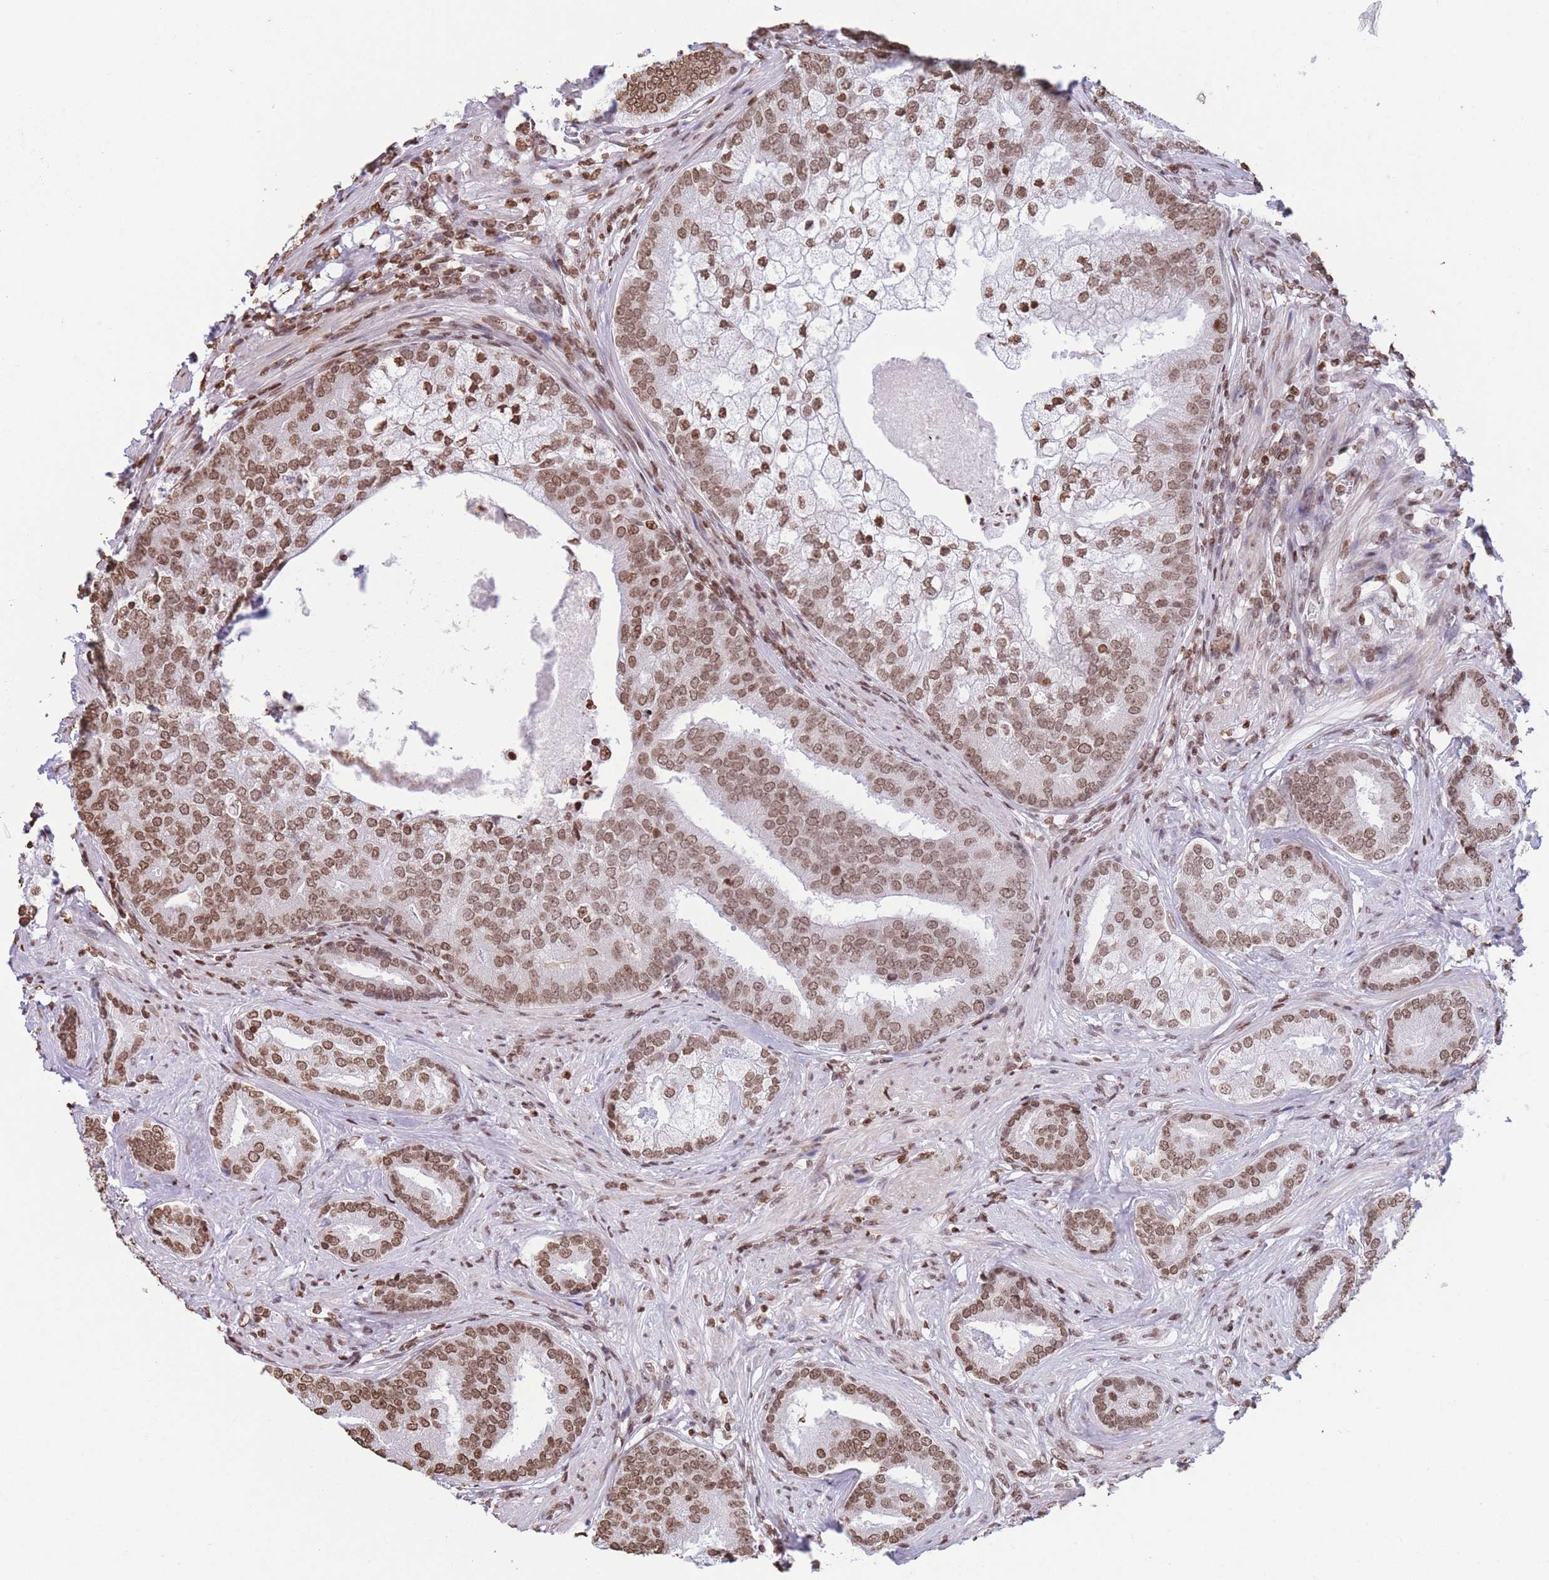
{"staining": {"intensity": "moderate", "quantity": ">75%", "location": "nuclear"}, "tissue": "prostate cancer", "cell_type": "Tumor cells", "image_type": "cancer", "snomed": [{"axis": "morphology", "description": "Adenocarcinoma, High grade"}, {"axis": "topography", "description": "Prostate"}], "caption": "Protein staining by immunohistochemistry (IHC) demonstrates moderate nuclear expression in about >75% of tumor cells in prostate cancer. (Stains: DAB (3,3'-diaminobenzidine) in brown, nuclei in blue, Microscopy: brightfield microscopy at high magnification).", "gene": "H2BC11", "patient": {"sex": "male", "age": 55}}